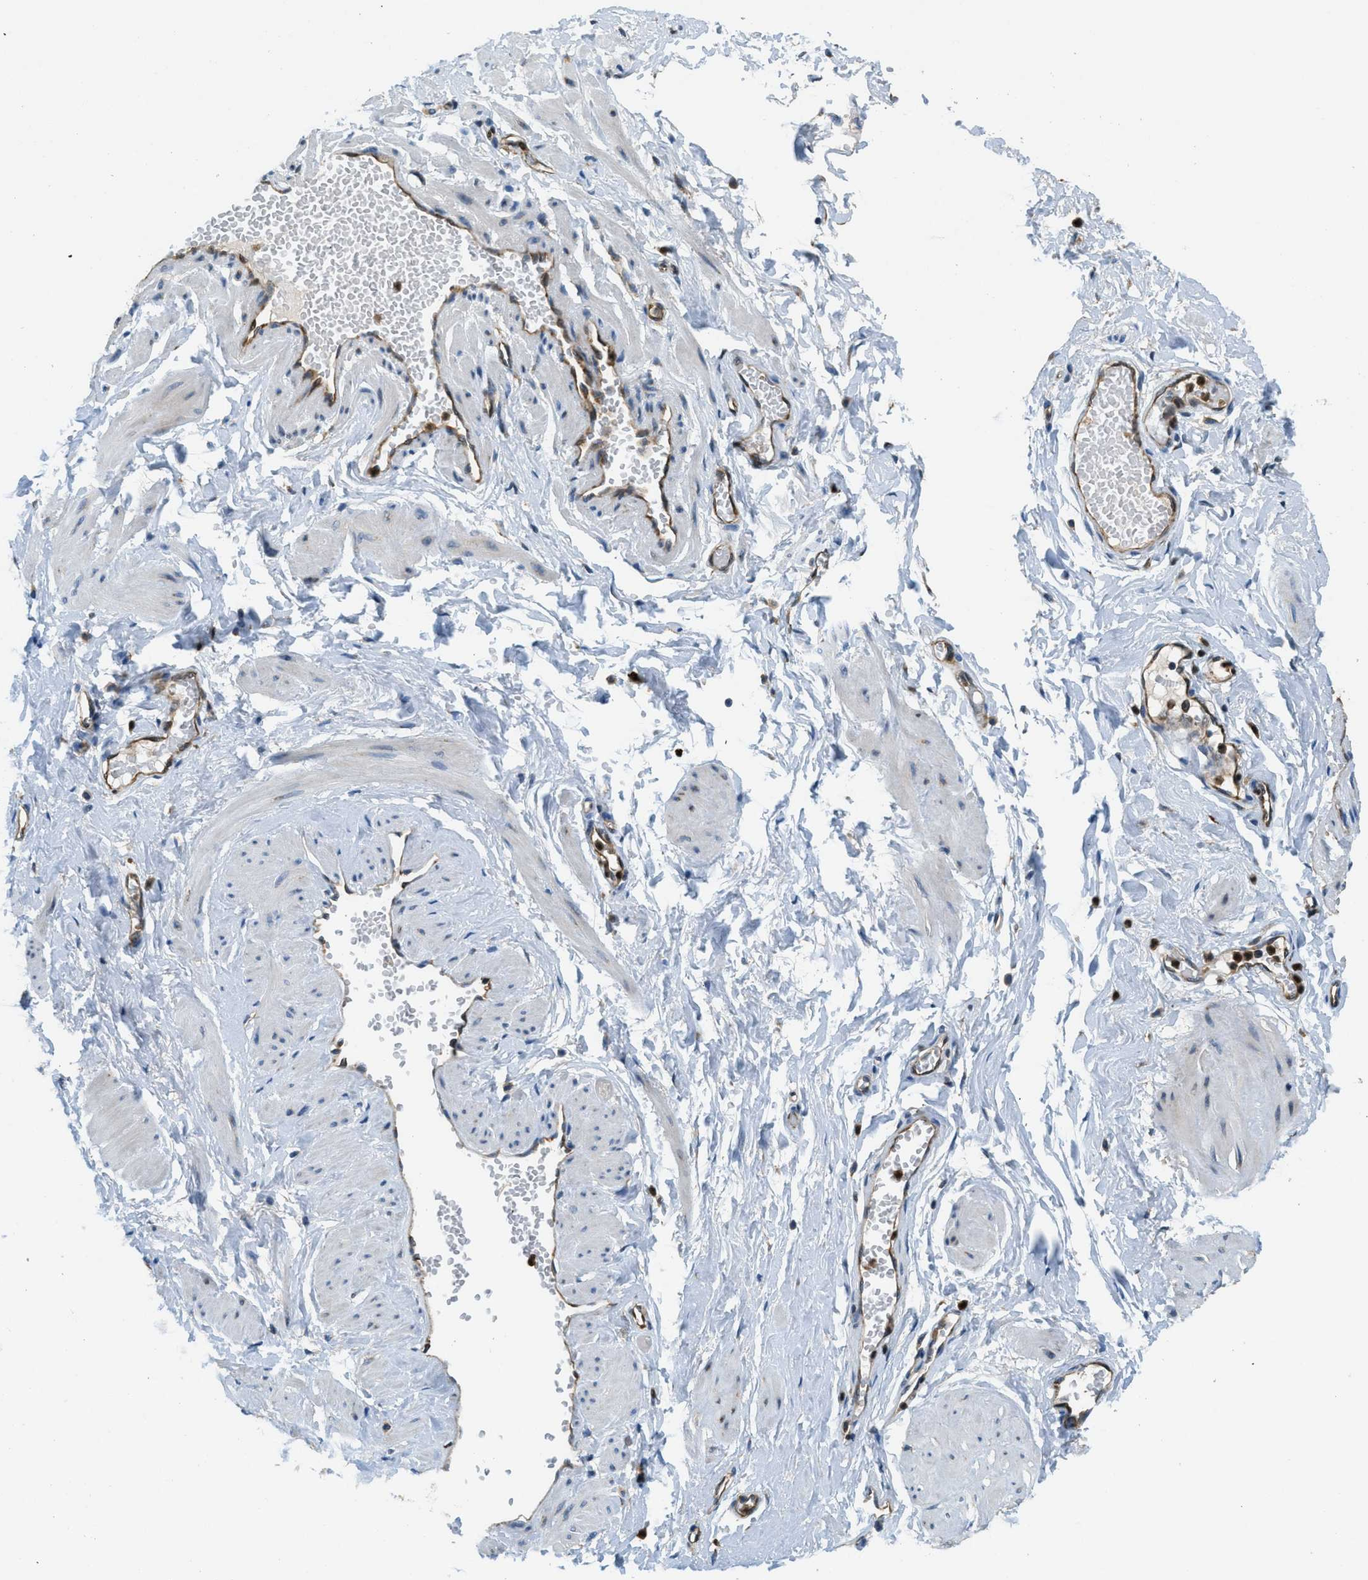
{"staining": {"intensity": "moderate", "quantity": ">75%", "location": "cytoplasmic/membranous"}, "tissue": "adipose tissue", "cell_type": "Adipocytes", "image_type": "normal", "snomed": [{"axis": "morphology", "description": "Normal tissue, NOS"}, {"axis": "topography", "description": "Soft tissue"}, {"axis": "topography", "description": "Vascular tissue"}], "caption": "A brown stain labels moderate cytoplasmic/membranous positivity of a protein in adipocytes of benign adipose tissue.", "gene": "GIMAP8", "patient": {"sex": "female", "age": 35}}